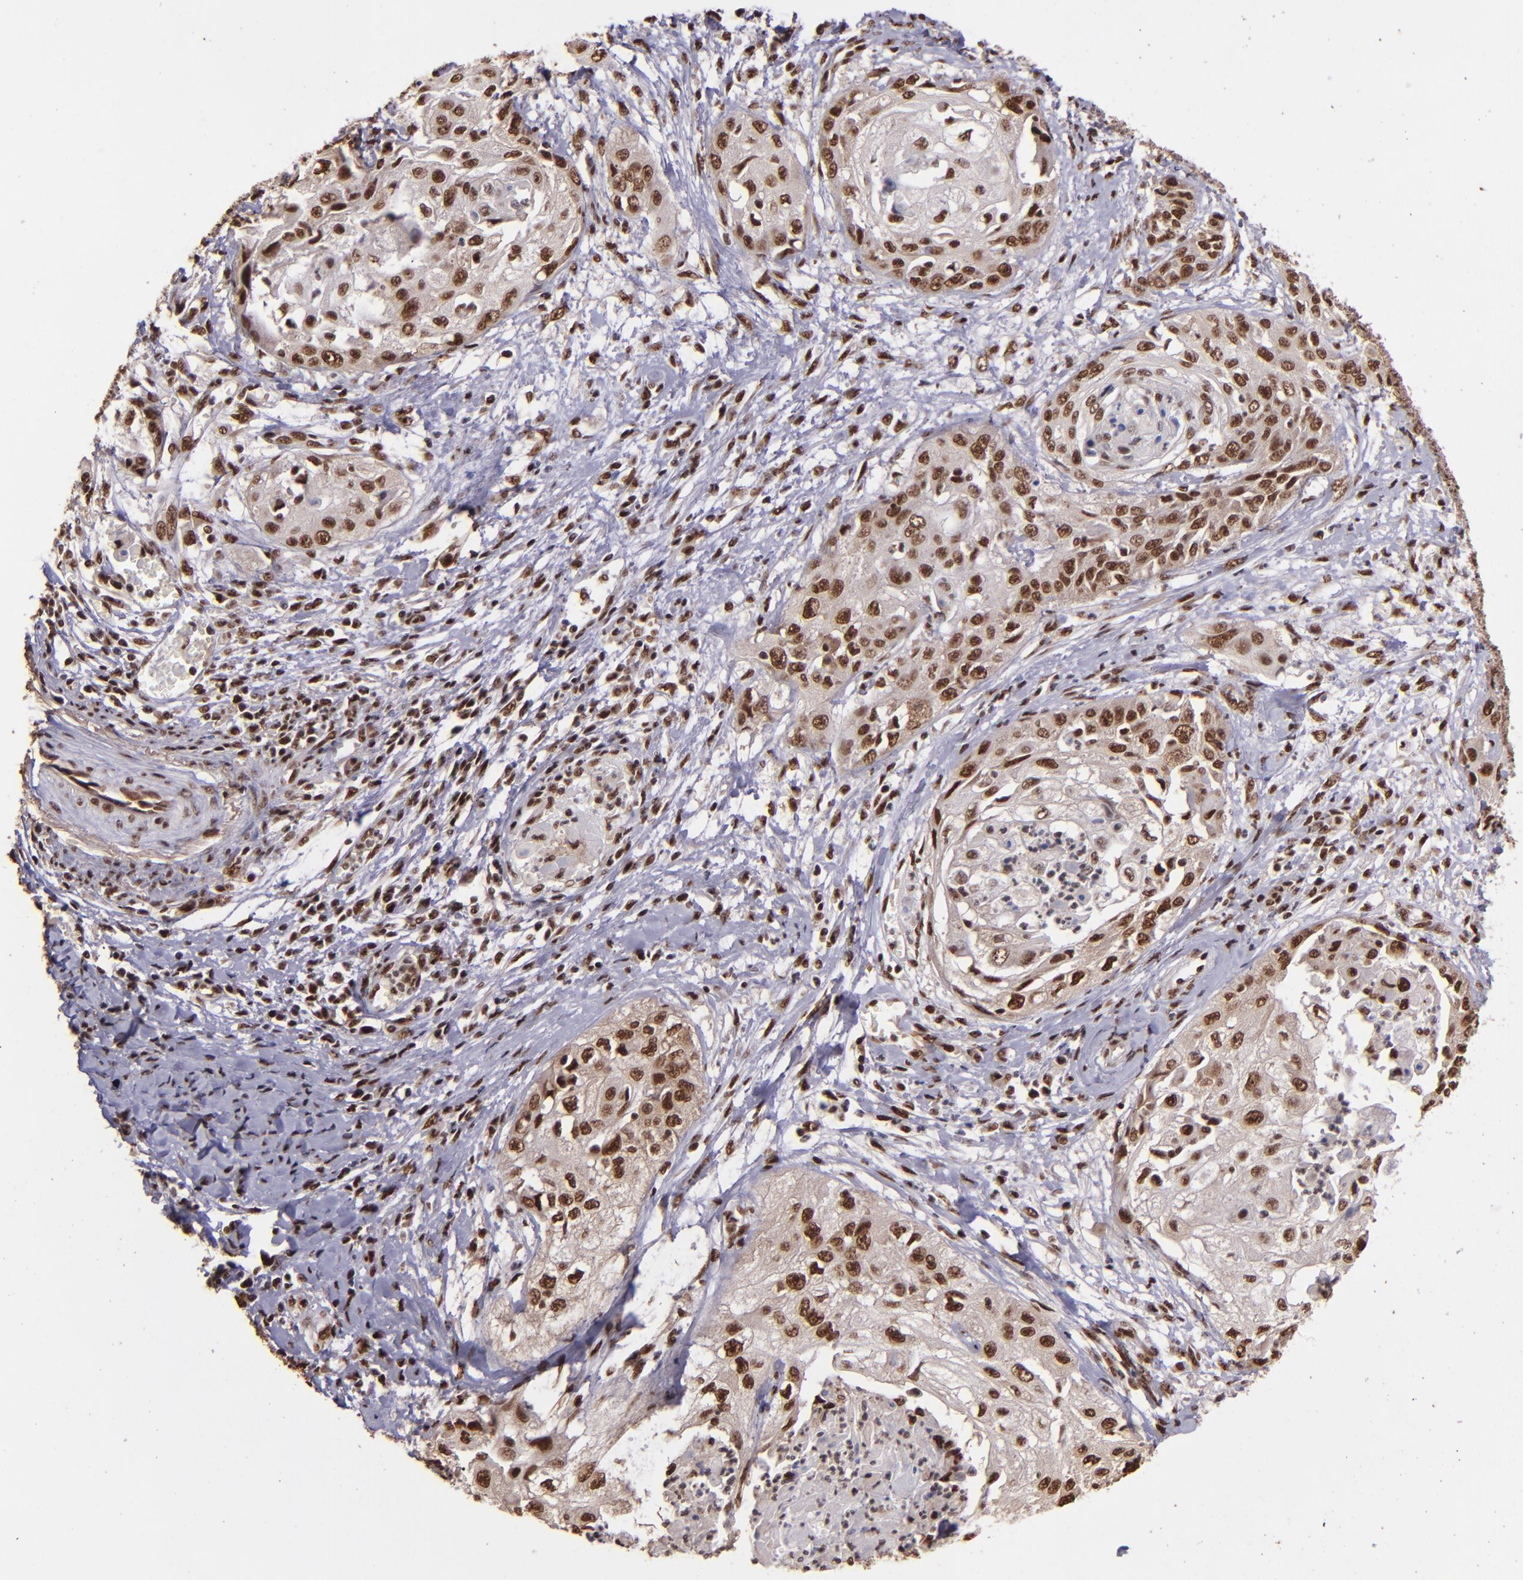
{"staining": {"intensity": "strong", "quantity": ">75%", "location": "nuclear"}, "tissue": "cervical cancer", "cell_type": "Tumor cells", "image_type": "cancer", "snomed": [{"axis": "morphology", "description": "Squamous cell carcinoma, NOS"}, {"axis": "topography", "description": "Cervix"}], "caption": "DAB (3,3'-diaminobenzidine) immunohistochemical staining of squamous cell carcinoma (cervical) demonstrates strong nuclear protein positivity in approximately >75% of tumor cells.", "gene": "PQBP1", "patient": {"sex": "female", "age": 64}}